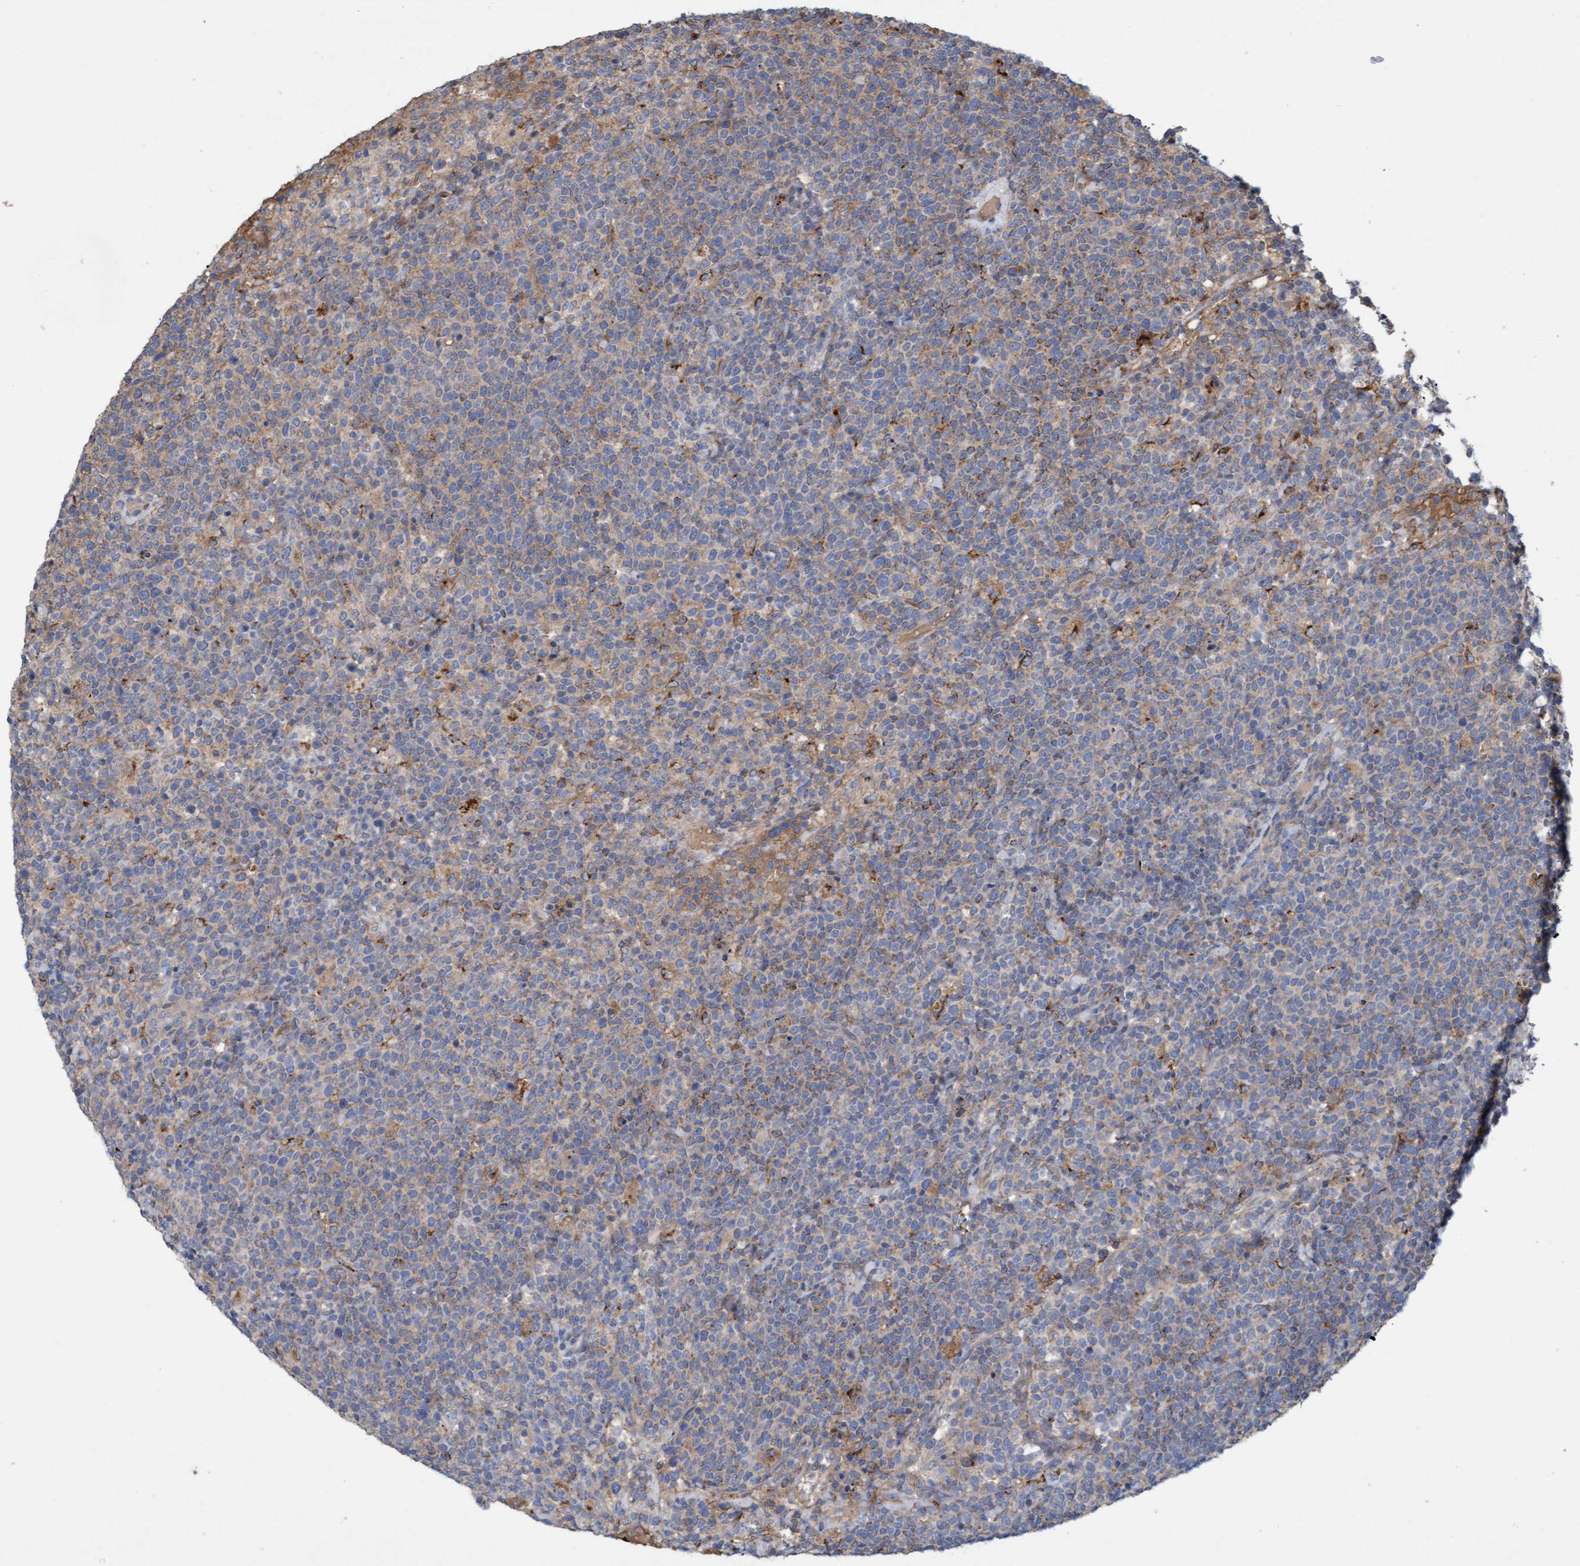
{"staining": {"intensity": "weak", "quantity": "25%-75%", "location": "cytoplasmic/membranous"}, "tissue": "lymphoma", "cell_type": "Tumor cells", "image_type": "cancer", "snomed": [{"axis": "morphology", "description": "Malignant lymphoma, non-Hodgkin's type, High grade"}, {"axis": "topography", "description": "Lymph node"}], "caption": "A photomicrograph showing weak cytoplasmic/membranous staining in approximately 25%-75% of tumor cells in lymphoma, as visualized by brown immunohistochemical staining.", "gene": "DDHD2", "patient": {"sex": "male", "age": 61}}